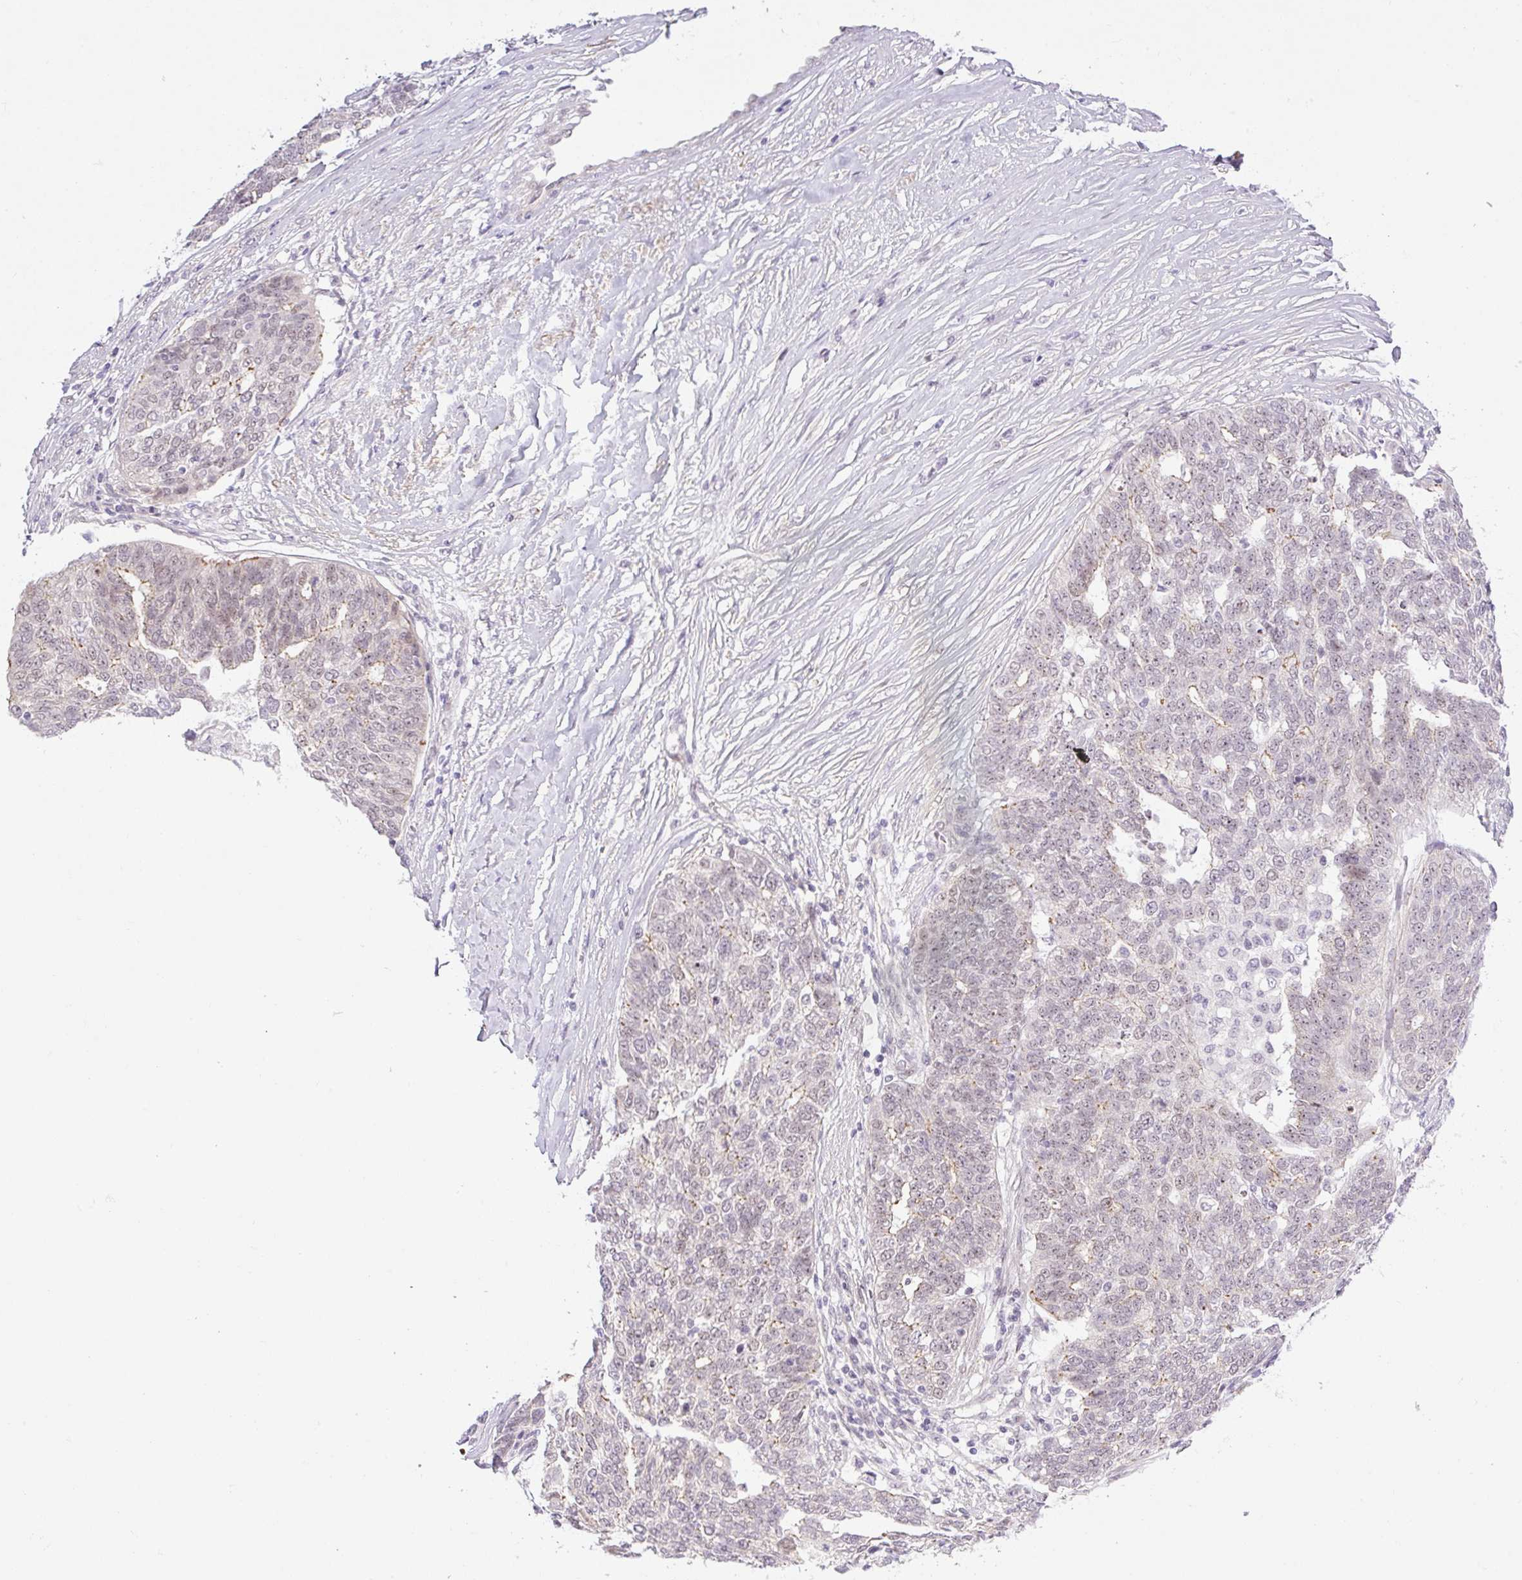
{"staining": {"intensity": "weak", "quantity": "<25%", "location": "nuclear"}, "tissue": "ovarian cancer", "cell_type": "Tumor cells", "image_type": "cancer", "snomed": [{"axis": "morphology", "description": "Cystadenocarcinoma, serous, NOS"}, {"axis": "topography", "description": "Ovary"}], "caption": "Immunohistochemistry of ovarian cancer (serous cystadenocarcinoma) displays no positivity in tumor cells.", "gene": "ICE1", "patient": {"sex": "female", "age": 59}}